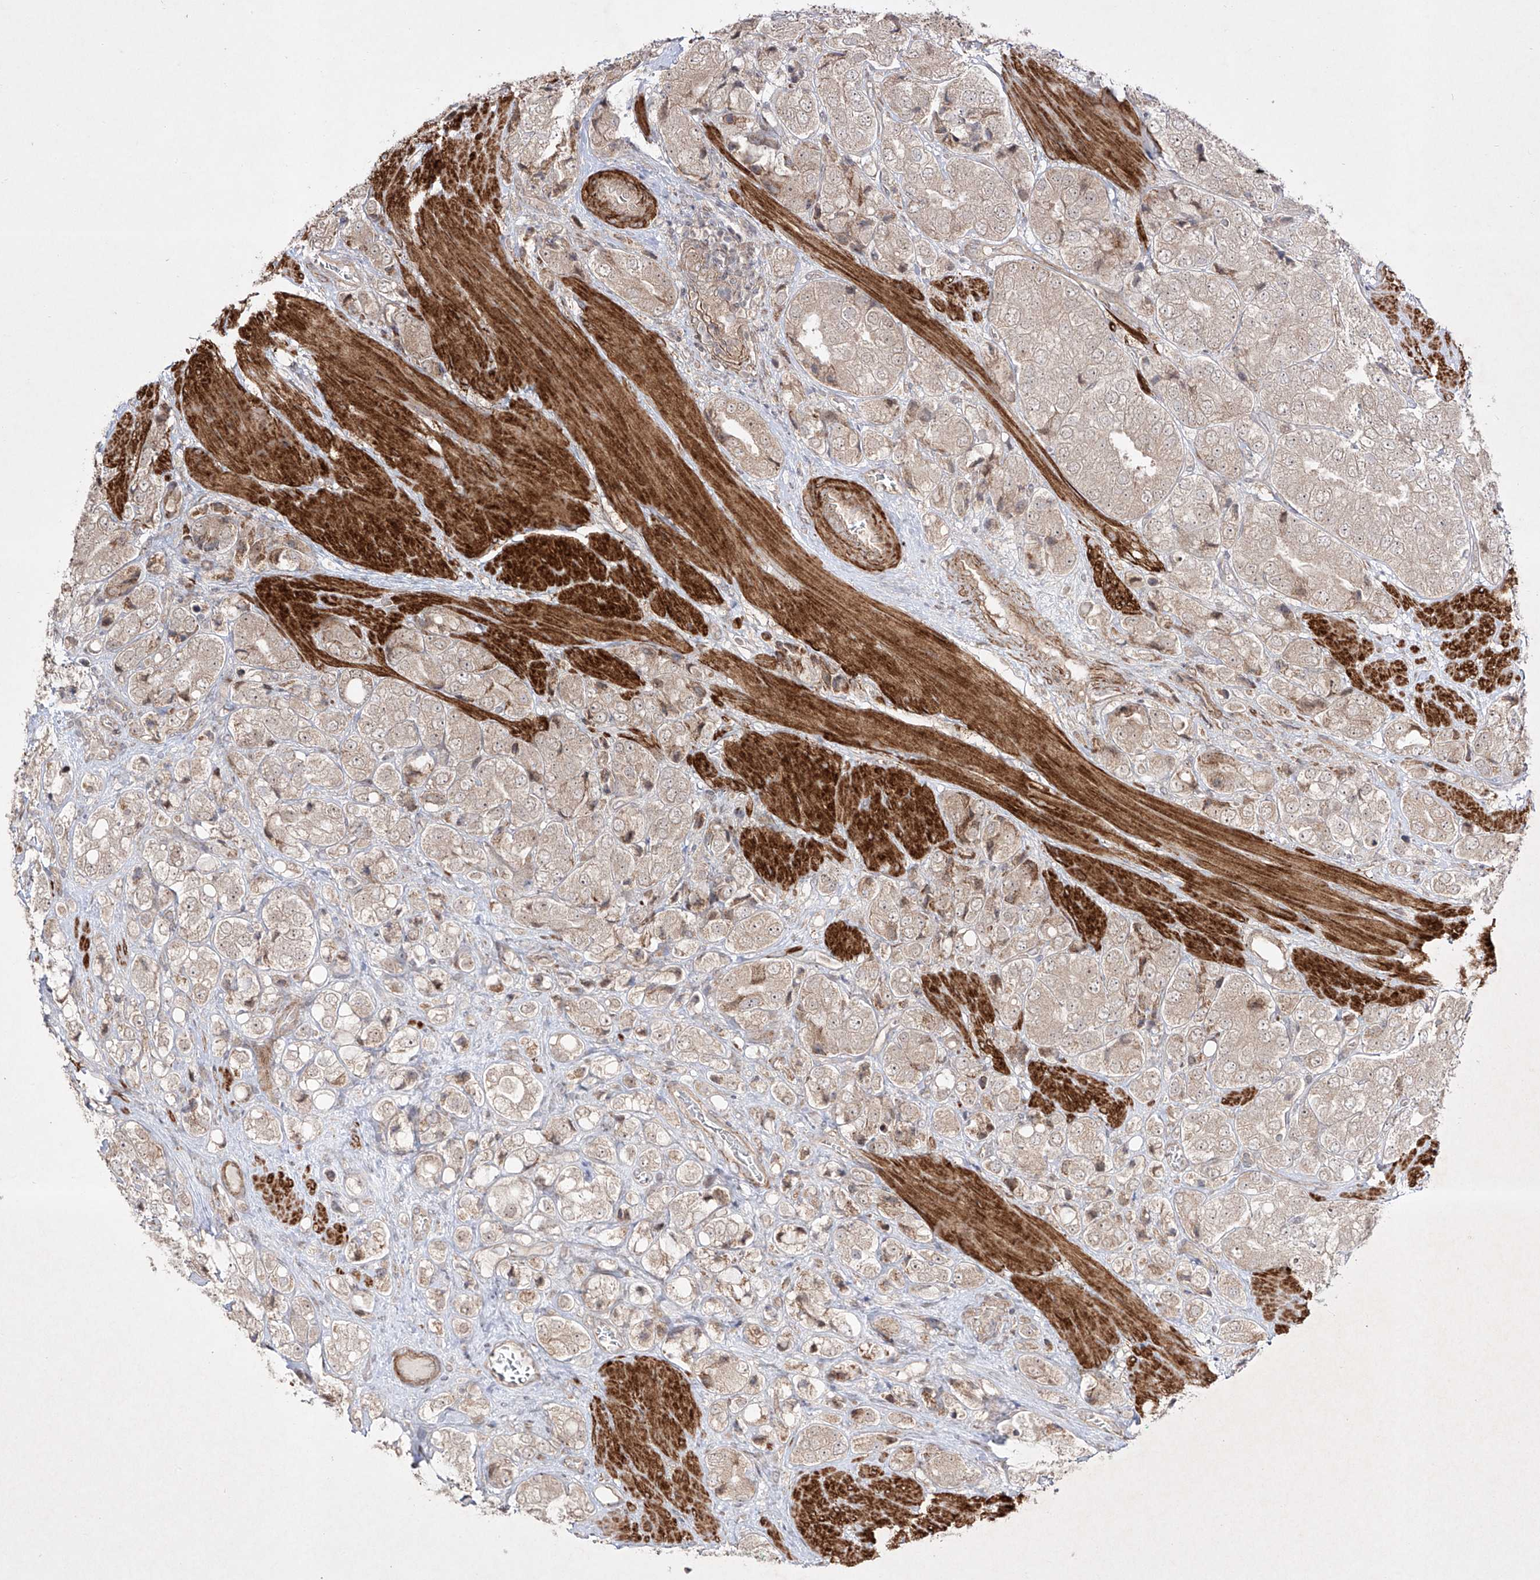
{"staining": {"intensity": "weak", "quantity": "25%-75%", "location": "cytoplasmic/membranous"}, "tissue": "prostate cancer", "cell_type": "Tumor cells", "image_type": "cancer", "snomed": [{"axis": "morphology", "description": "Adenocarcinoma, High grade"}, {"axis": "topography", "description": "Prostate"}], "caption": "High-power microscopy captured an immunohistochemistry (IHC) micrograph of high-grade adenocarcinoma (prostate), revealing weak cytoplasmic/membranous positivity in approximately 25%-75% of tumor cells. (DAB = brown stain, brightfield microscopy at high magnification).", "gene": "KDM1B", "patient": {"sex": "male", "age": 50}}